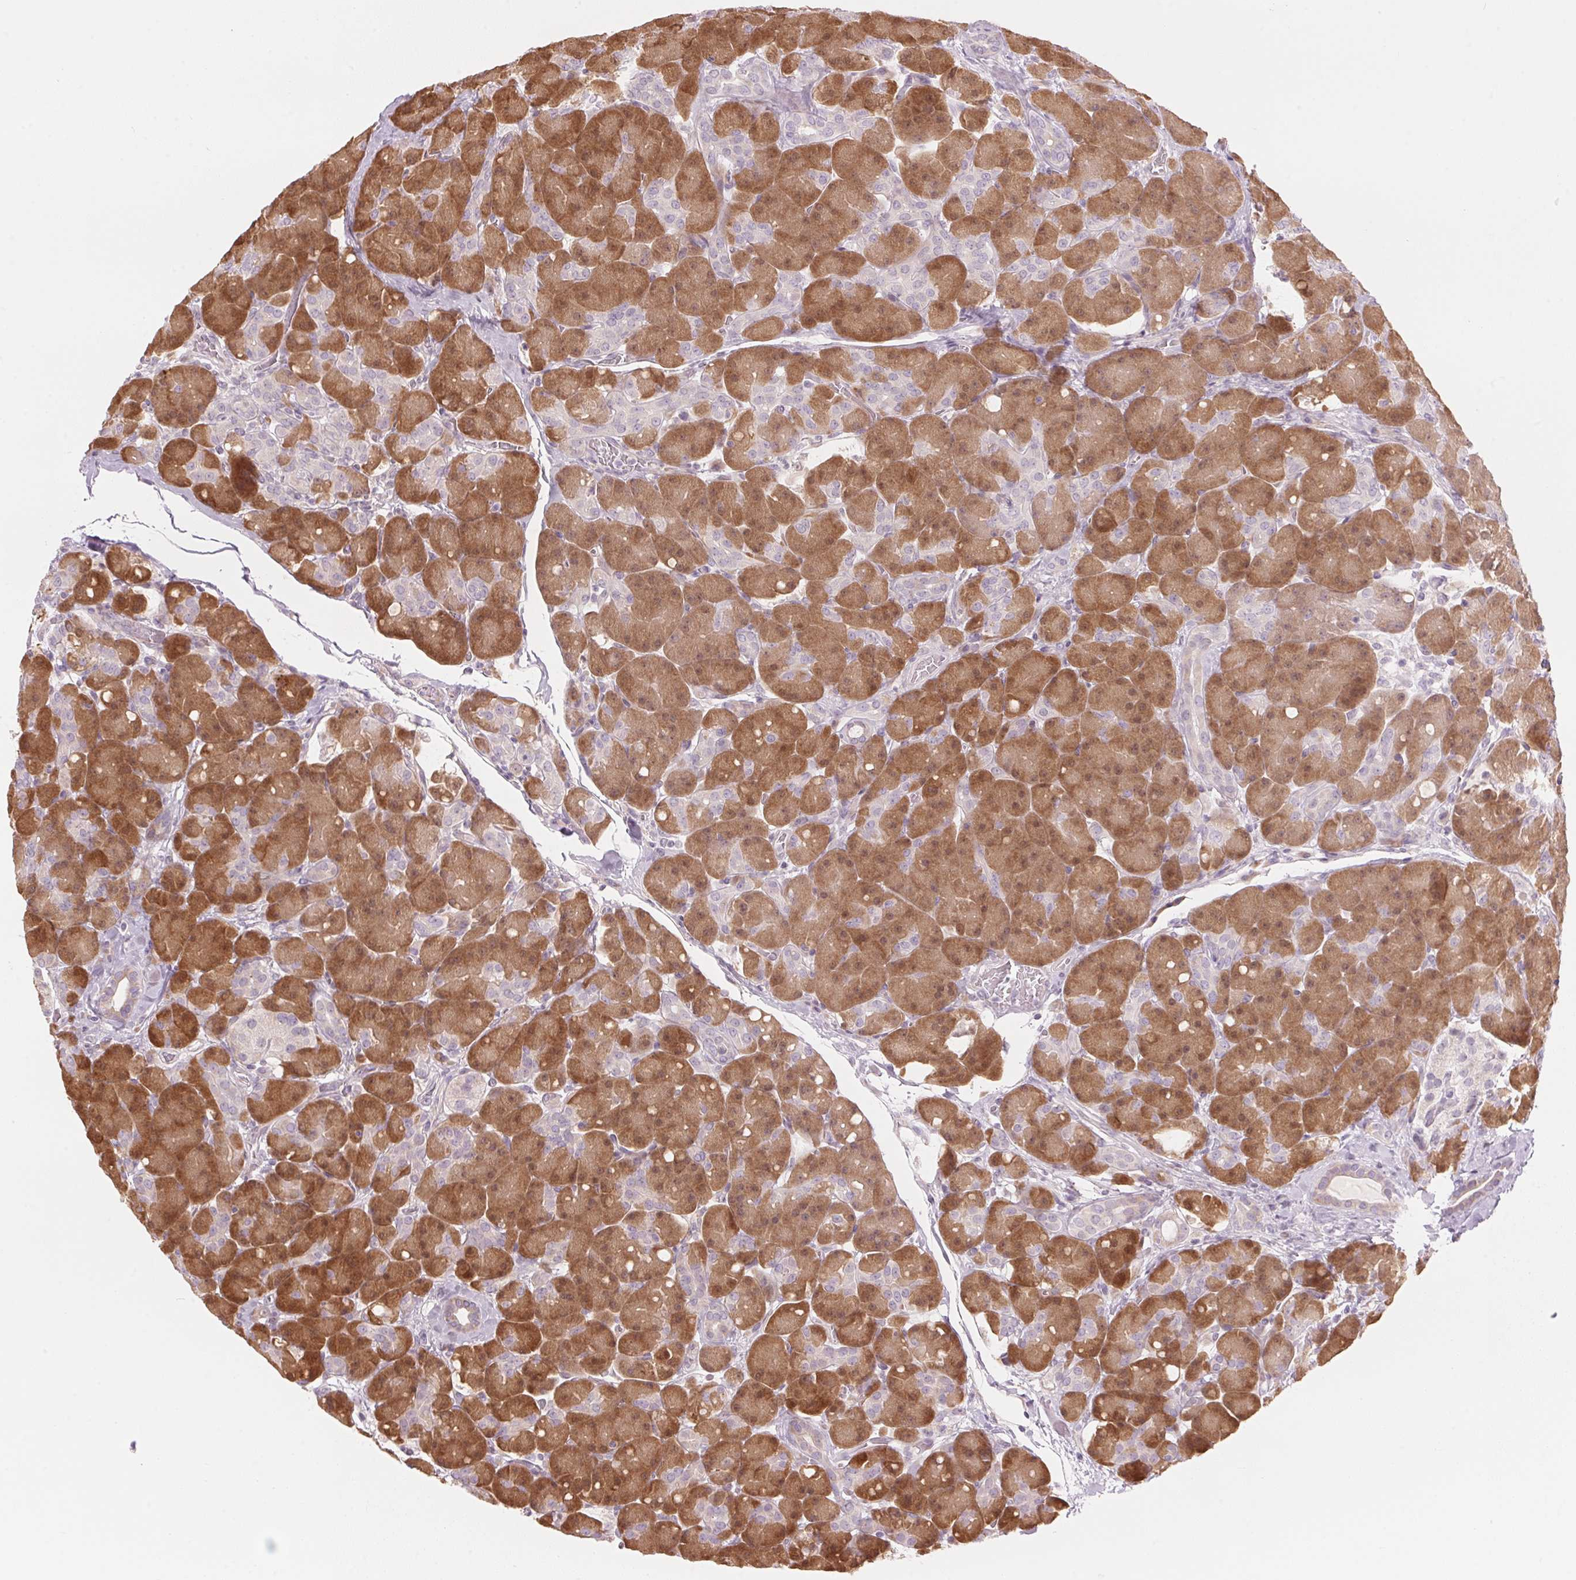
{"staining": {"intensity": "moderate", "quantity": ">75%", "location": "cytoplasmic/membranous"}, "tissue": "pancreas", "cell_type": "Exocrine glandular cells", "image_type": "normal", "snomed": [{"axis": "morphology", "description": "Normal tissue, NOS"}, {"axis": "topography", "description": "Pancreas"}], "caption": "Immunohistochemical staining of unremarkable pancreas reveals >75% levels of moderate cytoplasmic/membranous protein expression in approximately >75% of exocrine glandular cells. Using DAB (3,3'-diaminobenzidine) (brown) and hematoxylin (blue) stains, captured at high magnification using brightfield microscopy.", "gene": "GNMT", "patient": {"sex": "male", "age": 55}}